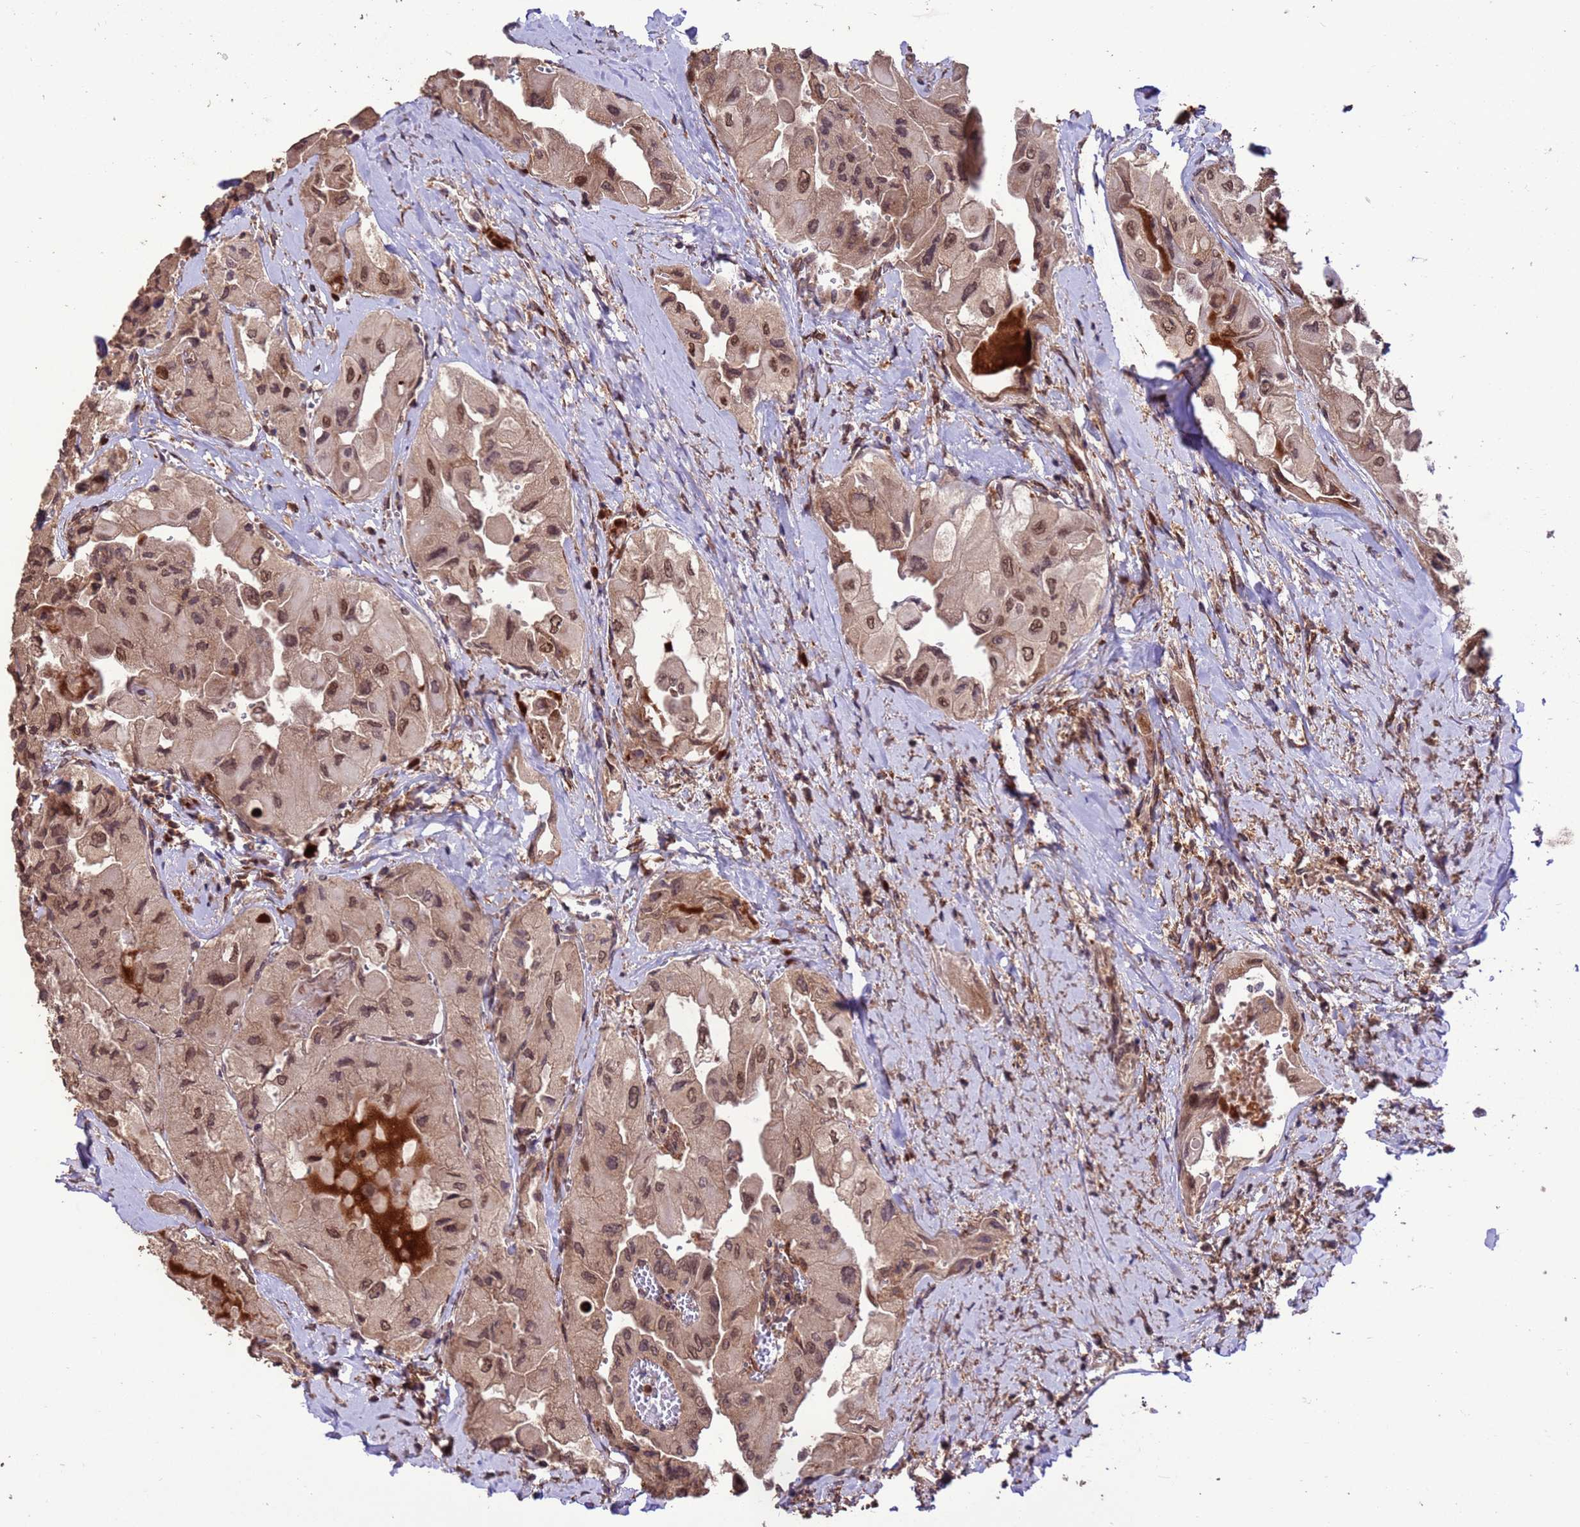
{"staining": {"intensity": "moderate", "quantity": ">75%", "location": "nuclear"}, "tissue": "thyroid cancer", "cell_type": "Tumor cells", "image_type": "cancer", "snomed": [{"axis": "morphology", "description": "Normal tissue, NOS"}, {"axis": "morphology", "description": "Papillary adenocarcinoma, NOS"}, {"axis": "topography", "description": "Thyroid gland"}], "caption": "An image of human papillary adenocarcinoma (thyroid) stained for a protein shows moderate nuclear brown staining in tumor cells. The staining was performed using DAB (3,3'-diaminobenzidine) to visualize the protein expression in brown, while the nuclei were stained in blue with hematoxylin (Magnification: 20x).", "gene": "VSTM4", "patient": {"sex": "female", "age": 59}}